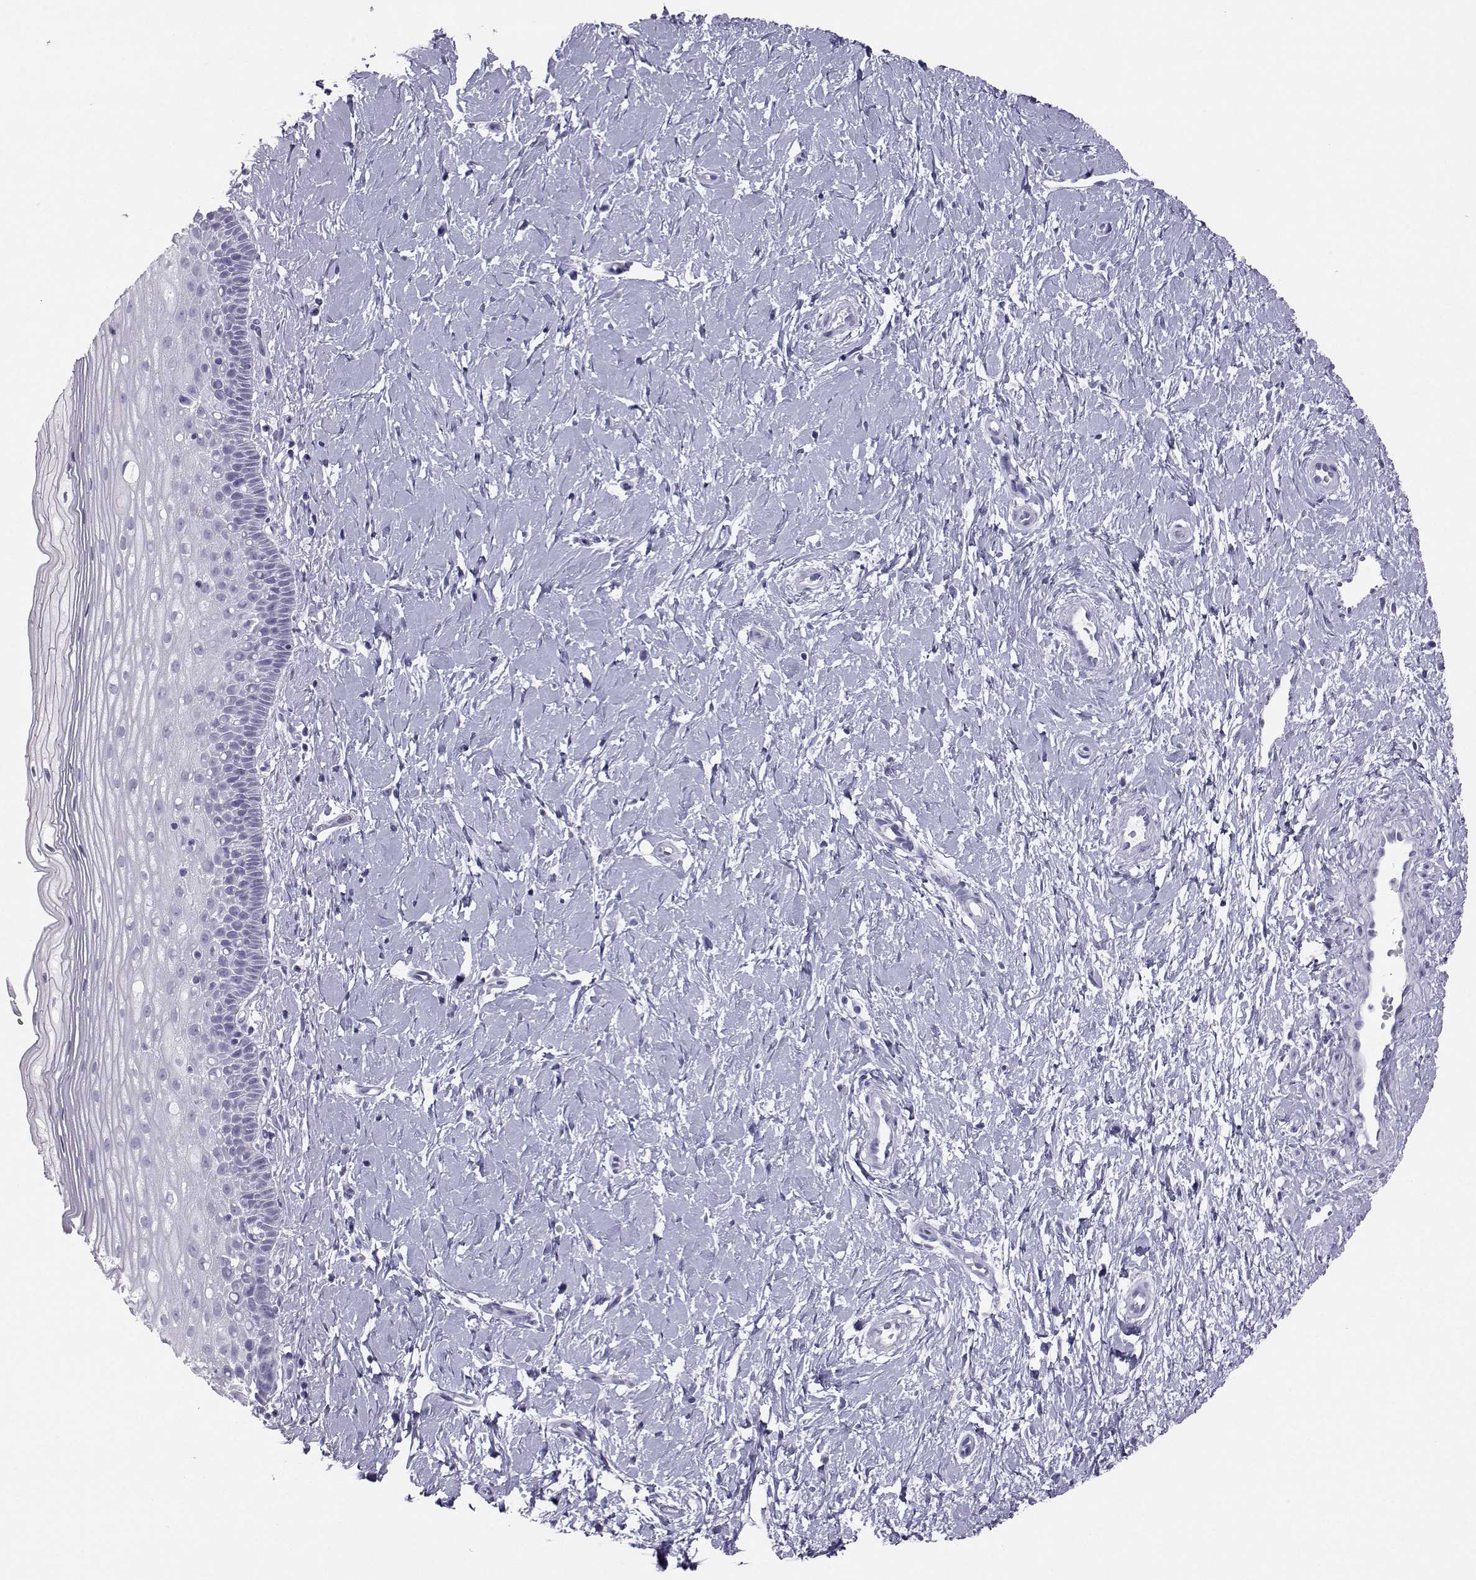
{"staining": {"intensity": "negative", "quantity": "none", "location": "none"}, "tissue": "cervix", "cell_type": "Glandular cells", "image_type": "normal", "snomed": [{"axis": "morphology", "description": "Normal tissue, NOS"}, {"axis": "topography", "description": "Cervix"}], "caption": "IHC histopathology image of normal cervix: cervix stained with DAB (3,3'-diaminobenzidine) reveals no significant protein staining in glandular cells.", "gene": "SST", "patient": {"sex": "female", "age": 37}}